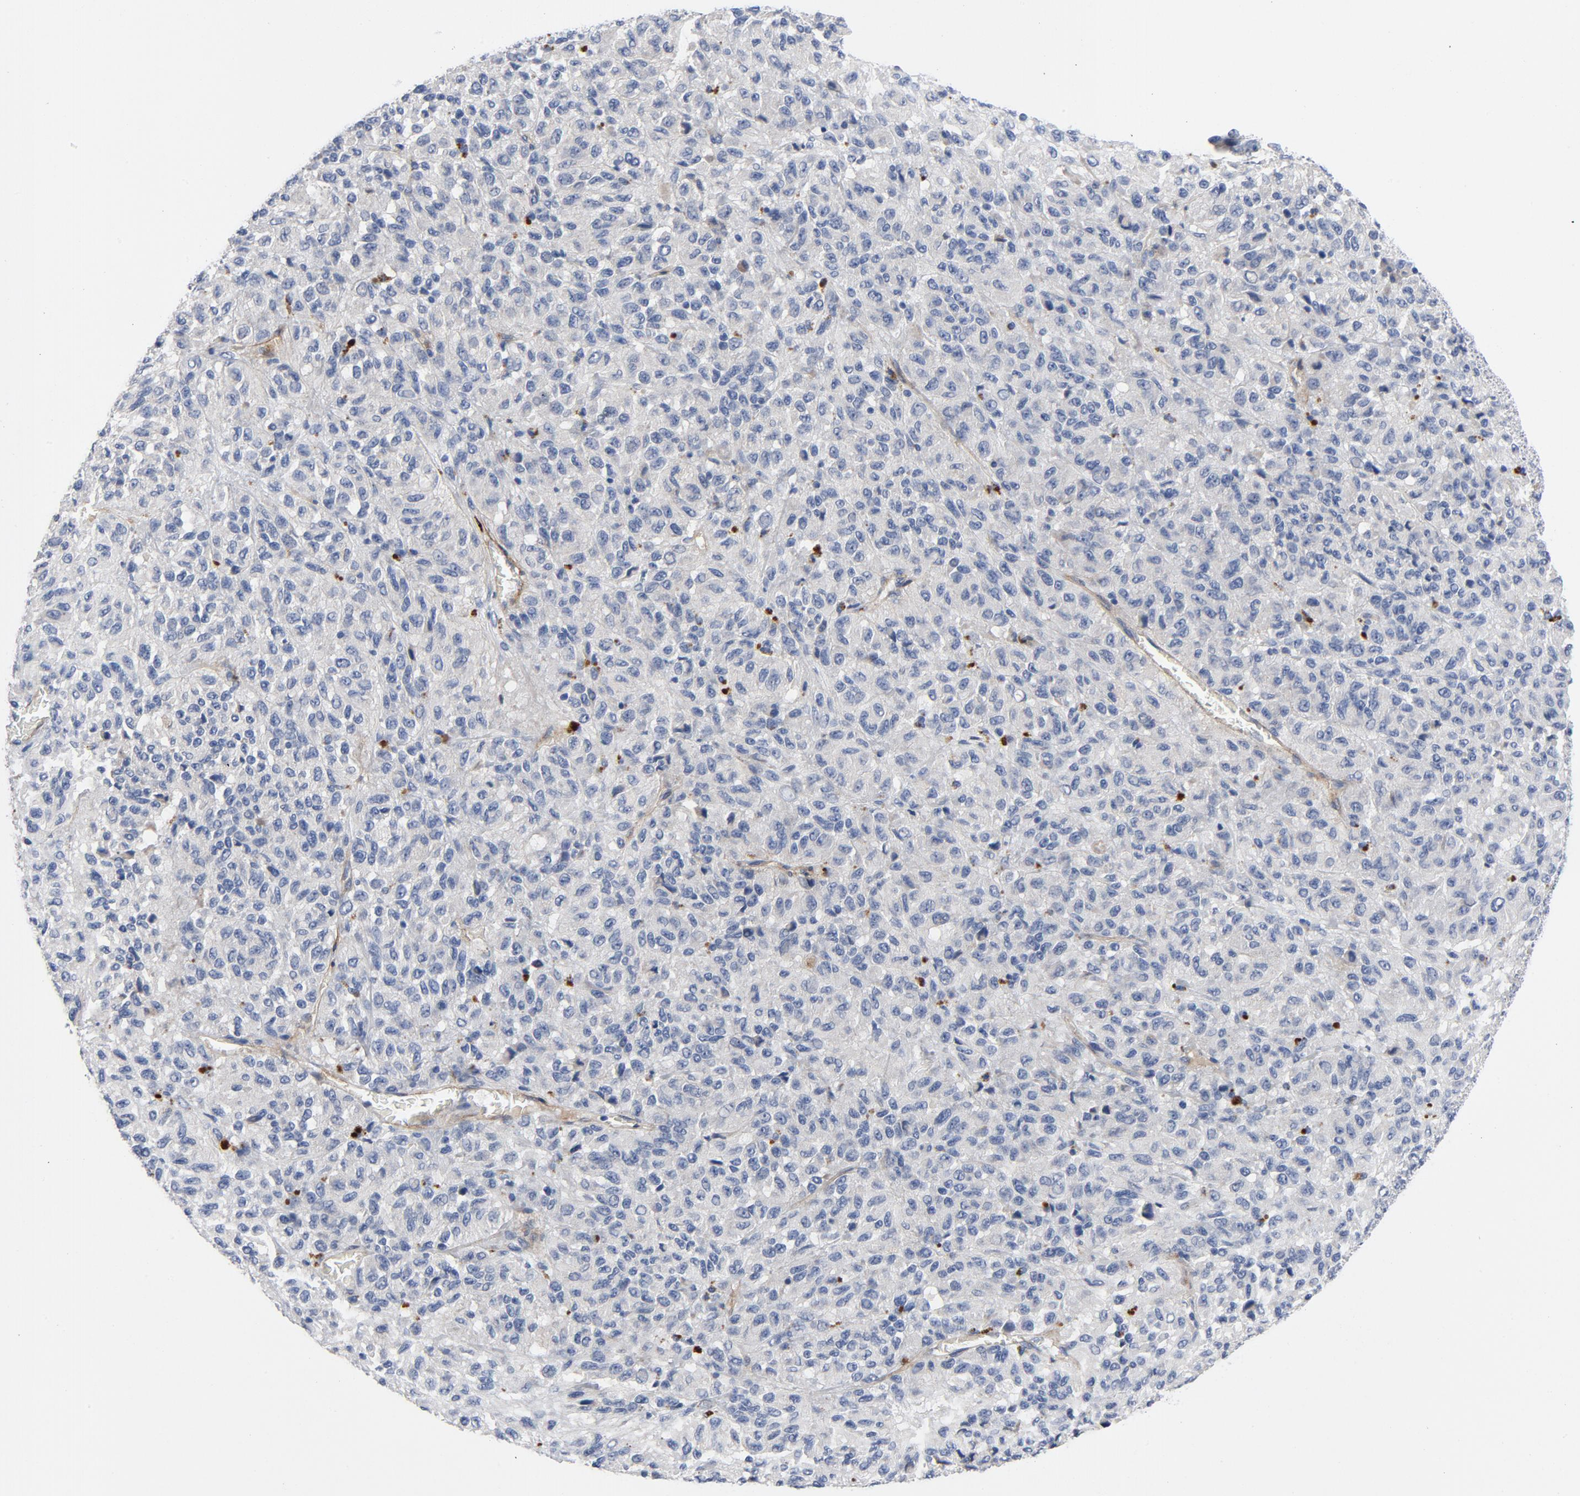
{"staining": {"intensity": "negative", "quantity": "none", "location": "none"}, "tissue": "melanoma", "cell_type": "Tumor cells", "image_type": "cancer", "snomed": [{"axis": "morphology", "description": "Malignant melanoma, Metastatic site"}, {"axis": "topography", "description": "Lung"}], "caption": "This photomicrograph is of malignant melanoma (metastatic site) stained with immunohistochemistry (IHC) to label a protein in brown with the nuclei are counter-stained blue. There is no expression in tumor cells.", "gene": "LAMC1", "patient": {"sex": "male", "age": 64}}